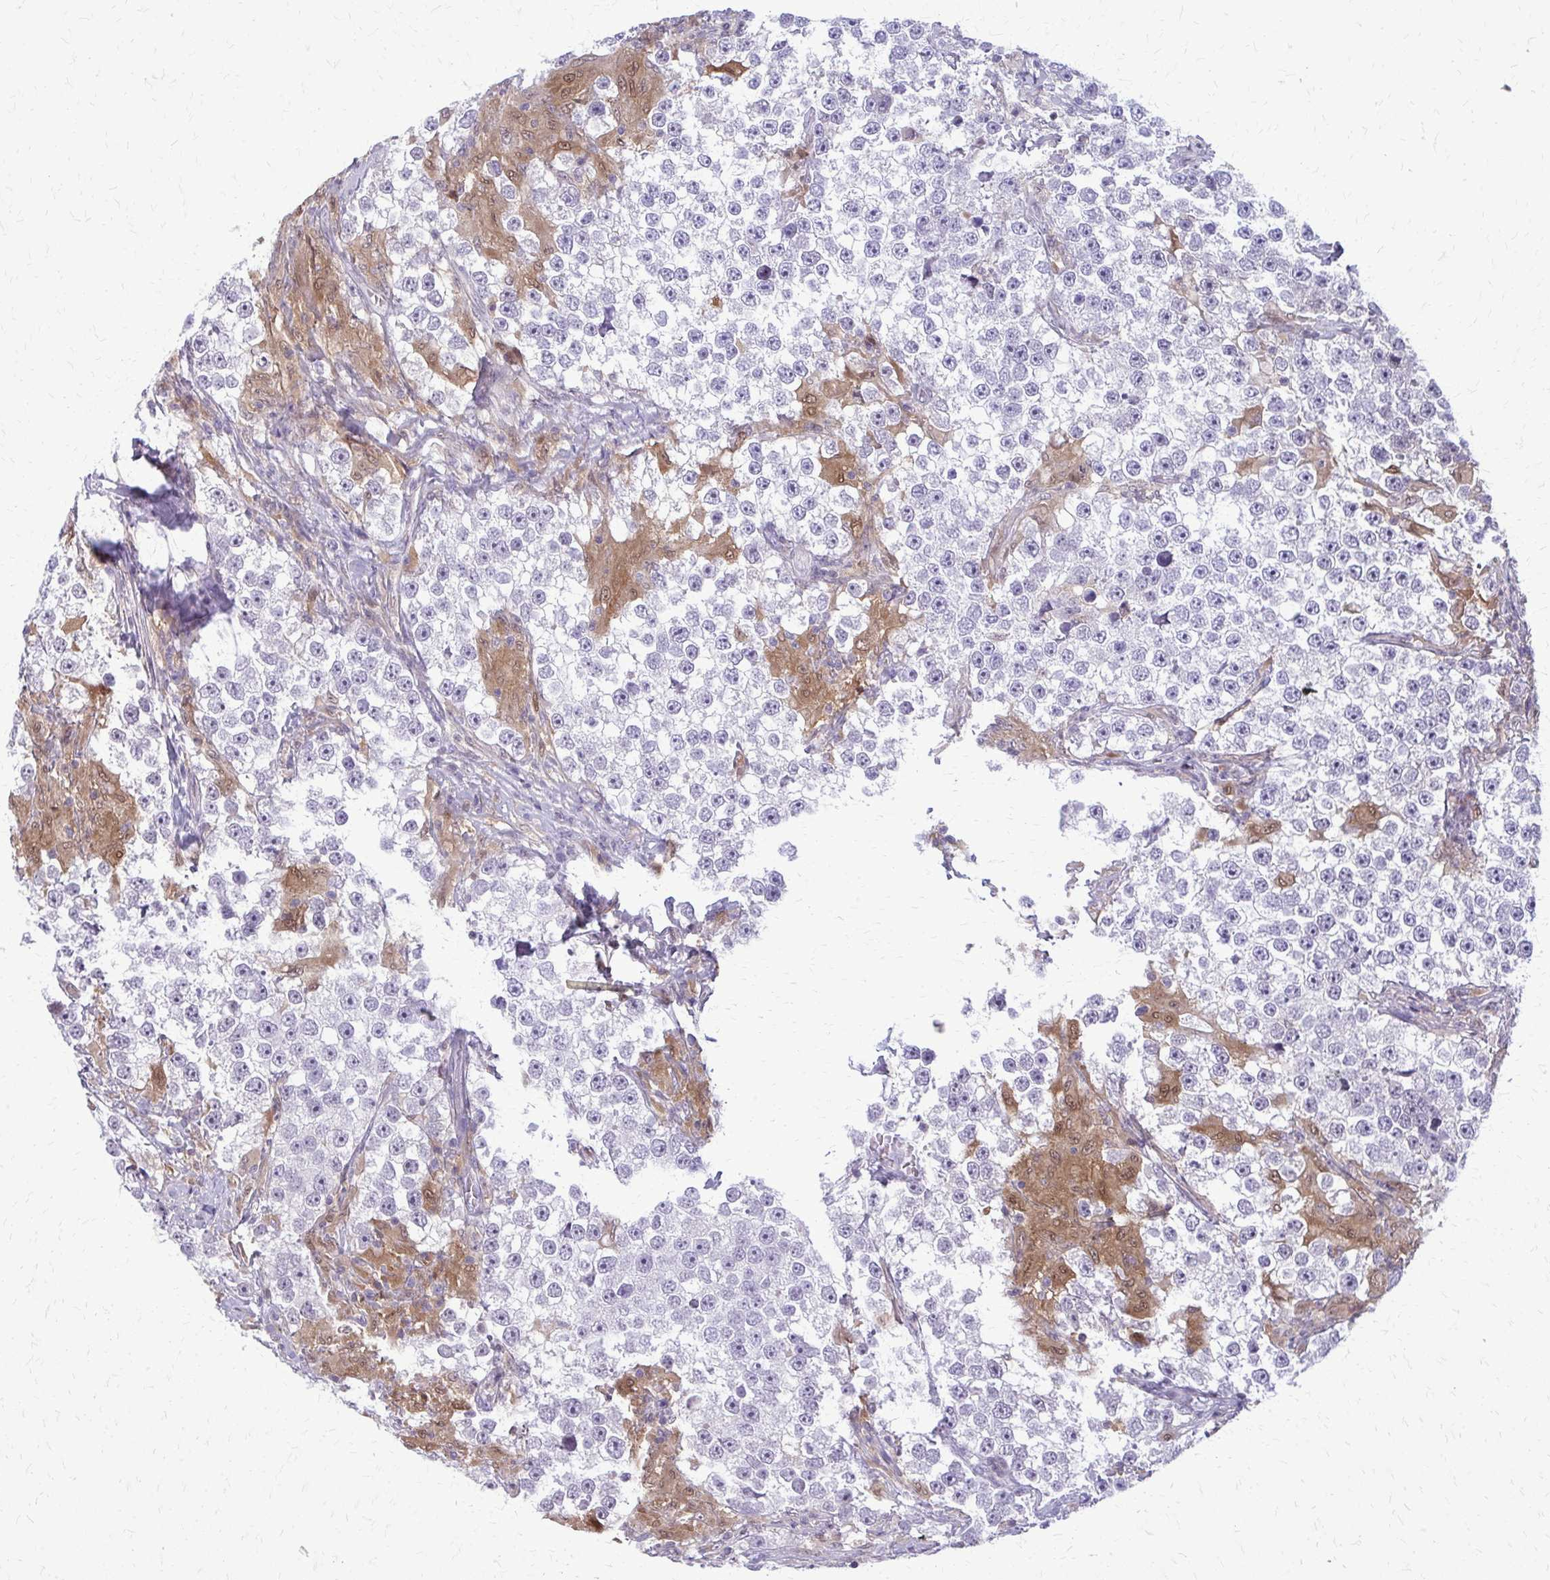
{"staining": {"intensity": "negative", "quantity": "none", "location": "none"}, "tissue": "testis cancer", "cell_type": "Tumor cells", "image_type": "cancer", "snomed": [{"axis": "morphology", "description": "Seminoma, NOS"}, {"axis": "topography", "description": "Testis"}], "caption": "Human seminoma (testis) stained for a protein using immunohistochemistry displays no expression in tumor cells.", "gene": "GLRX", "patient": {"sex": "male", "age": 46}}